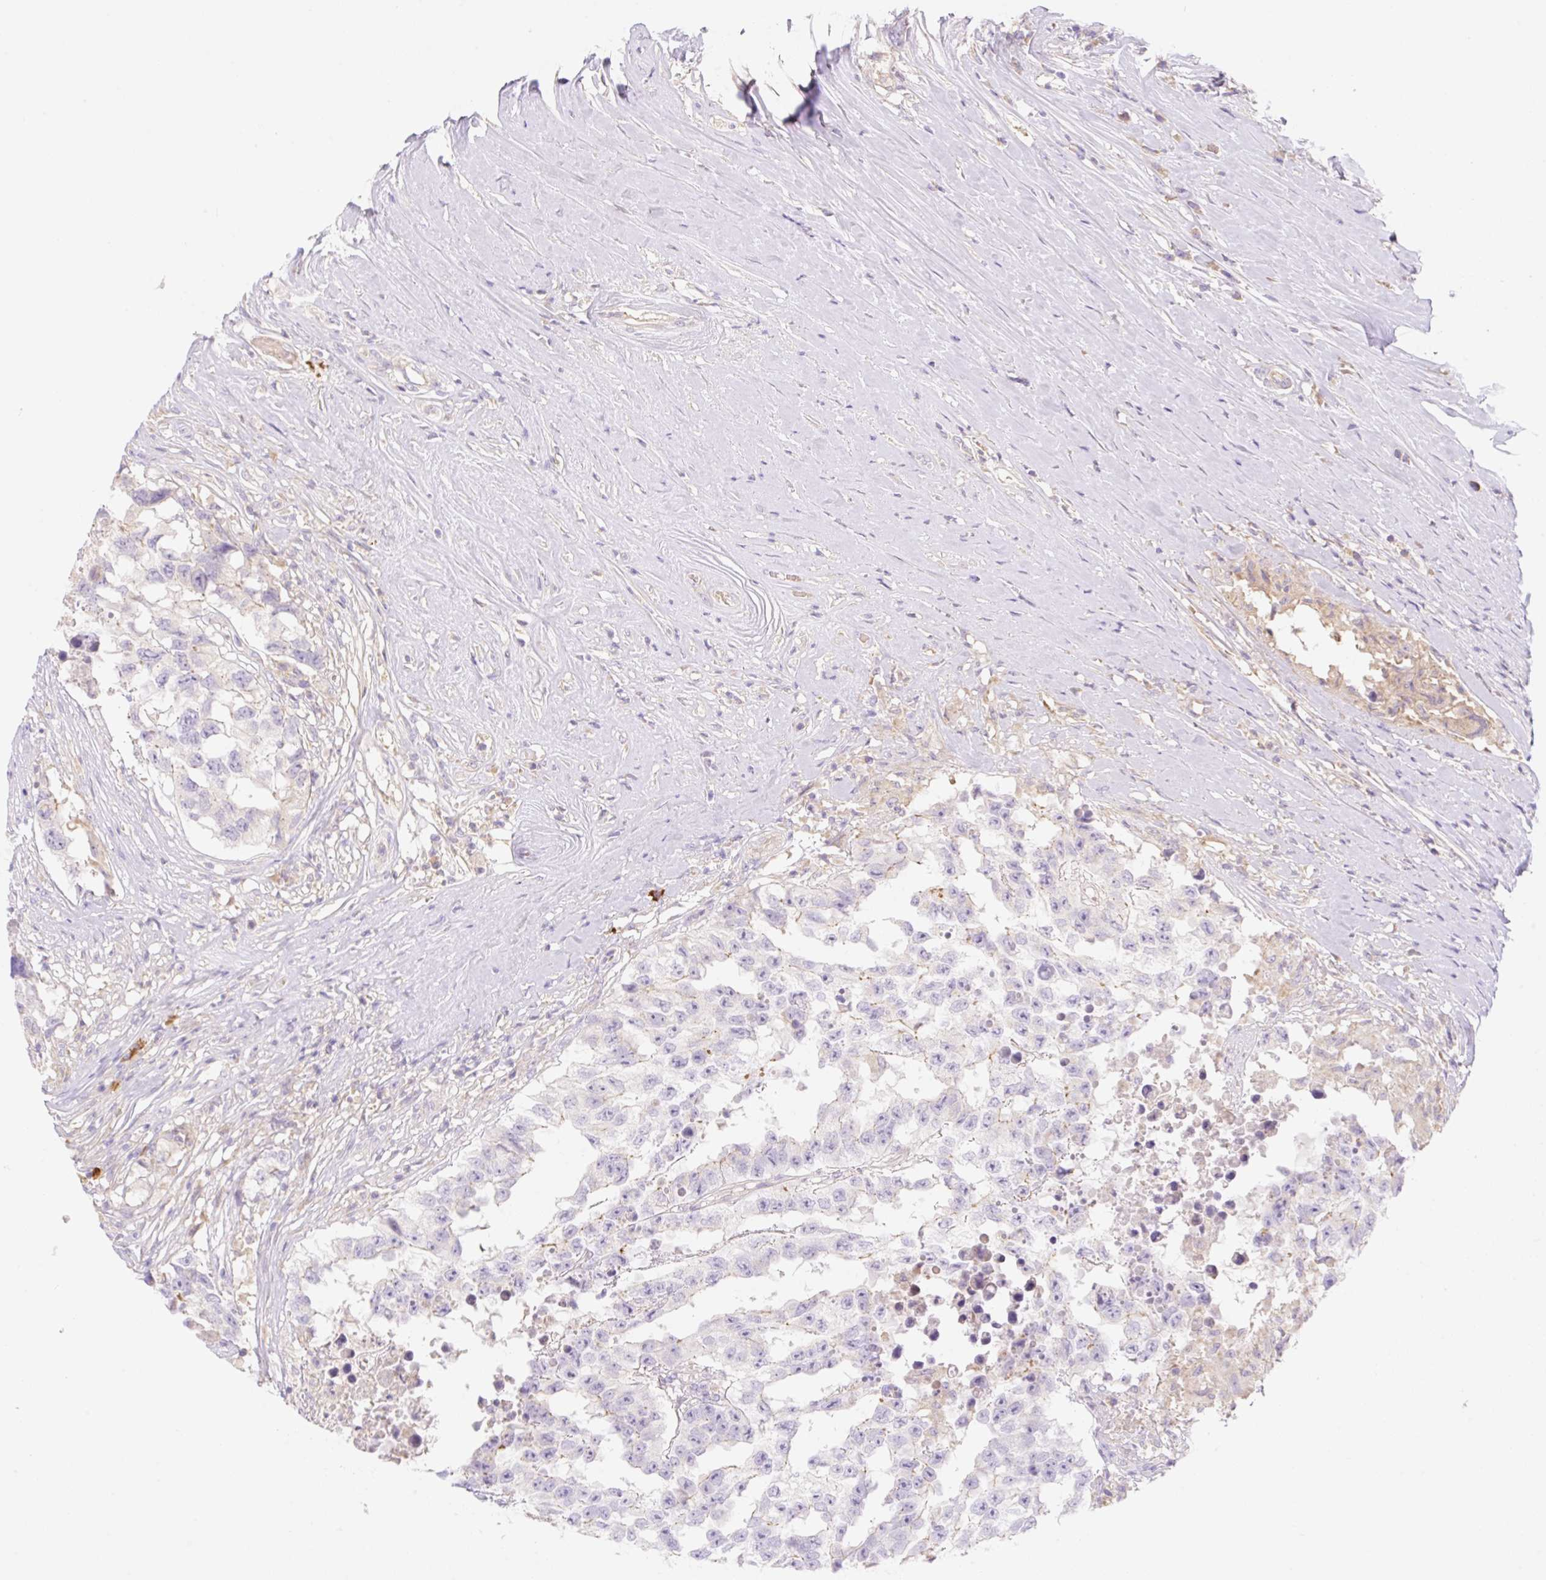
{"staining": {"intensity": "negative", "quantity": "none", "location": "none"}, "tissue": "testis cancer", "cell_type": "Tumor cells", "image_type": "cancer", "snomed": [{"axis": "morphology", "description": "Carcinoma, Embryonal, NOS"}, {"axis": "topography", "description": "Testis"}], "caption": "A micrograph of embryonal carcinoma (testis) stained for a protein displays no brown staining in tumor cells.", "gene": "DENND5A", "patient": {"sex": "male", "age": 83}}